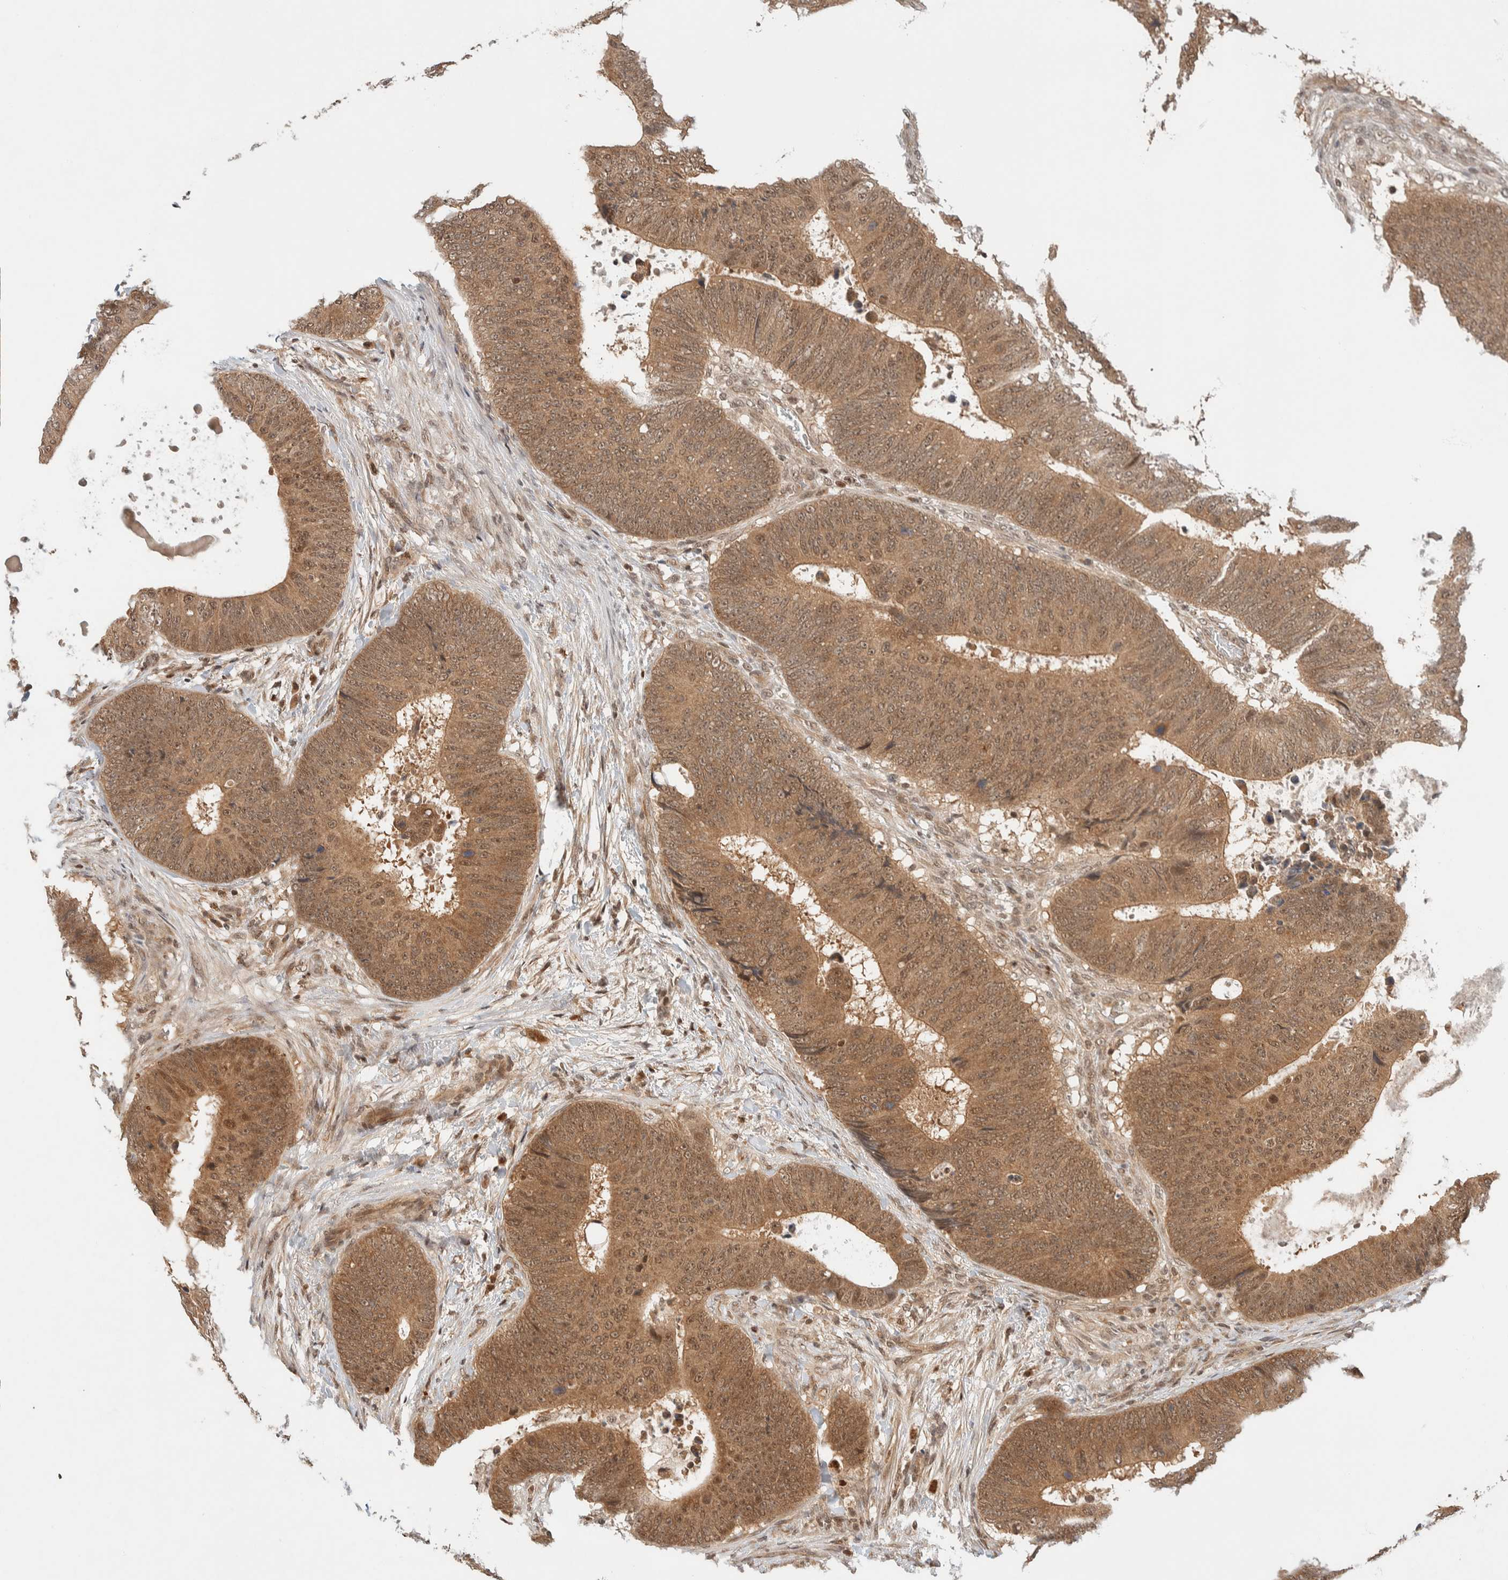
{"staining": {"intensity": "moderate", "quantity": ">75%", "location": "cytoplasmic/membranous,nuclear"}, "tissue": "colorectal cancer", "cell_type": "Tumor cells", "image_type": "cancer", "snomed": [{"axis": "morphology", "description": "Adenocarcinoma, NOS"}, {"axis": "topography", "description": "Colon"}], "caption": "DAB immunohistochemical staining of colorectal cancer exhibits moderate cytoplasmic/membranous and nuclear protein expression in about >75% of tumor cells. (DAB (3,3'-diaminobenzidine) IHC with brightfield microscopy, high magnification).", "gene": "C8orf76", "patient": {"sex": "male", "age": 56}}